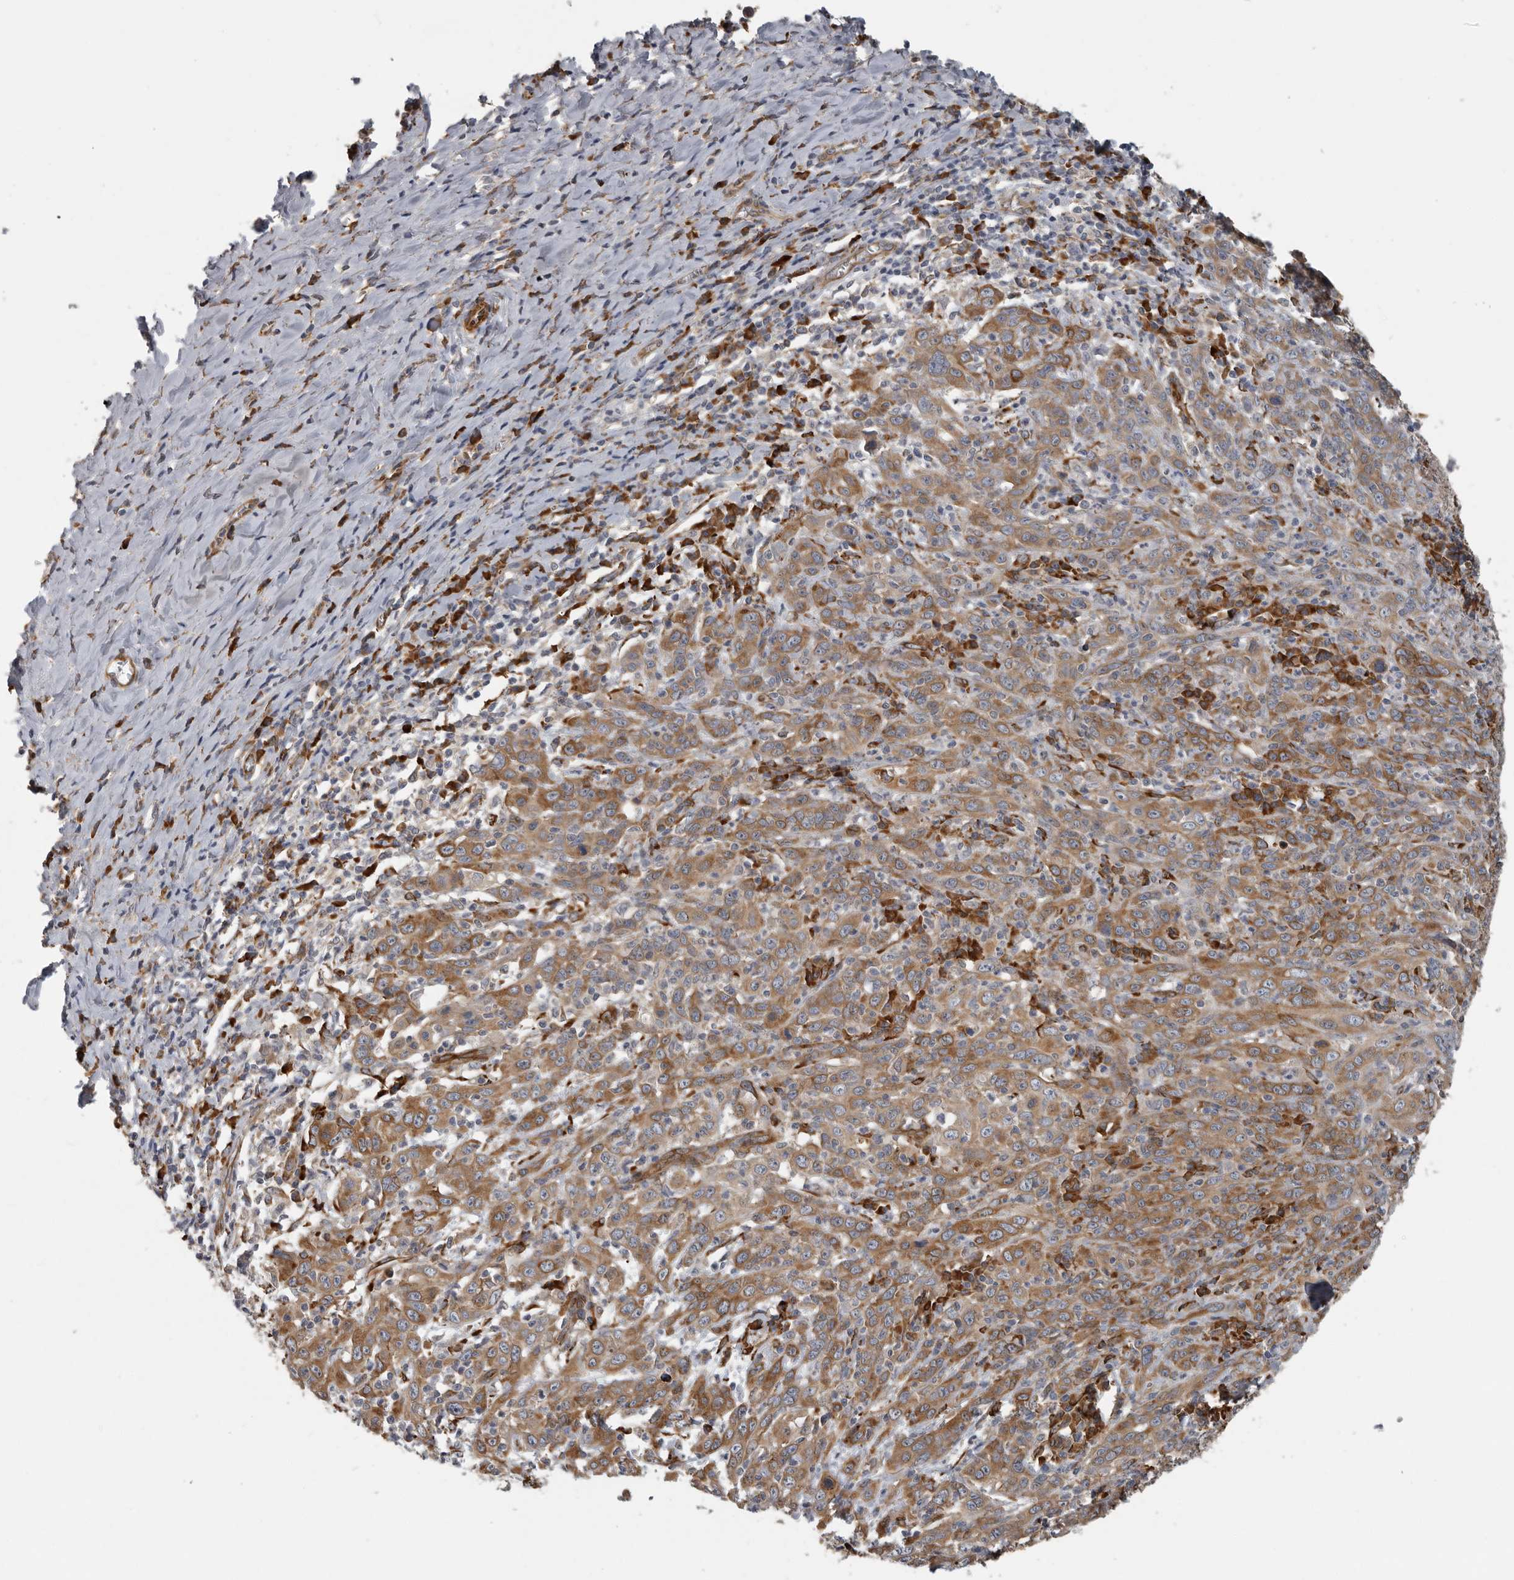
{"staining": {"intensity": "moderate", "quantity": ">75%", "location": "cytoplasmic/membranous"}, "tissue": "cervical cancer", "cell_type": "Tumor cells", "image_type": "cancer", "snomed": [{"axis": "morphology", "description": "Squamous cell carcinoma, NOS"}, {"axis": "topography", "description": "Cervix"}], "caption": "Human squamous cell carcinoma (cervical) stained for a protein (brown) exhibits moderate cytoplasmic/membranous positive expression in about >75% of tumor cells.", "gene": "CEP350", "patient": {"sex": "female", "age": 46}}